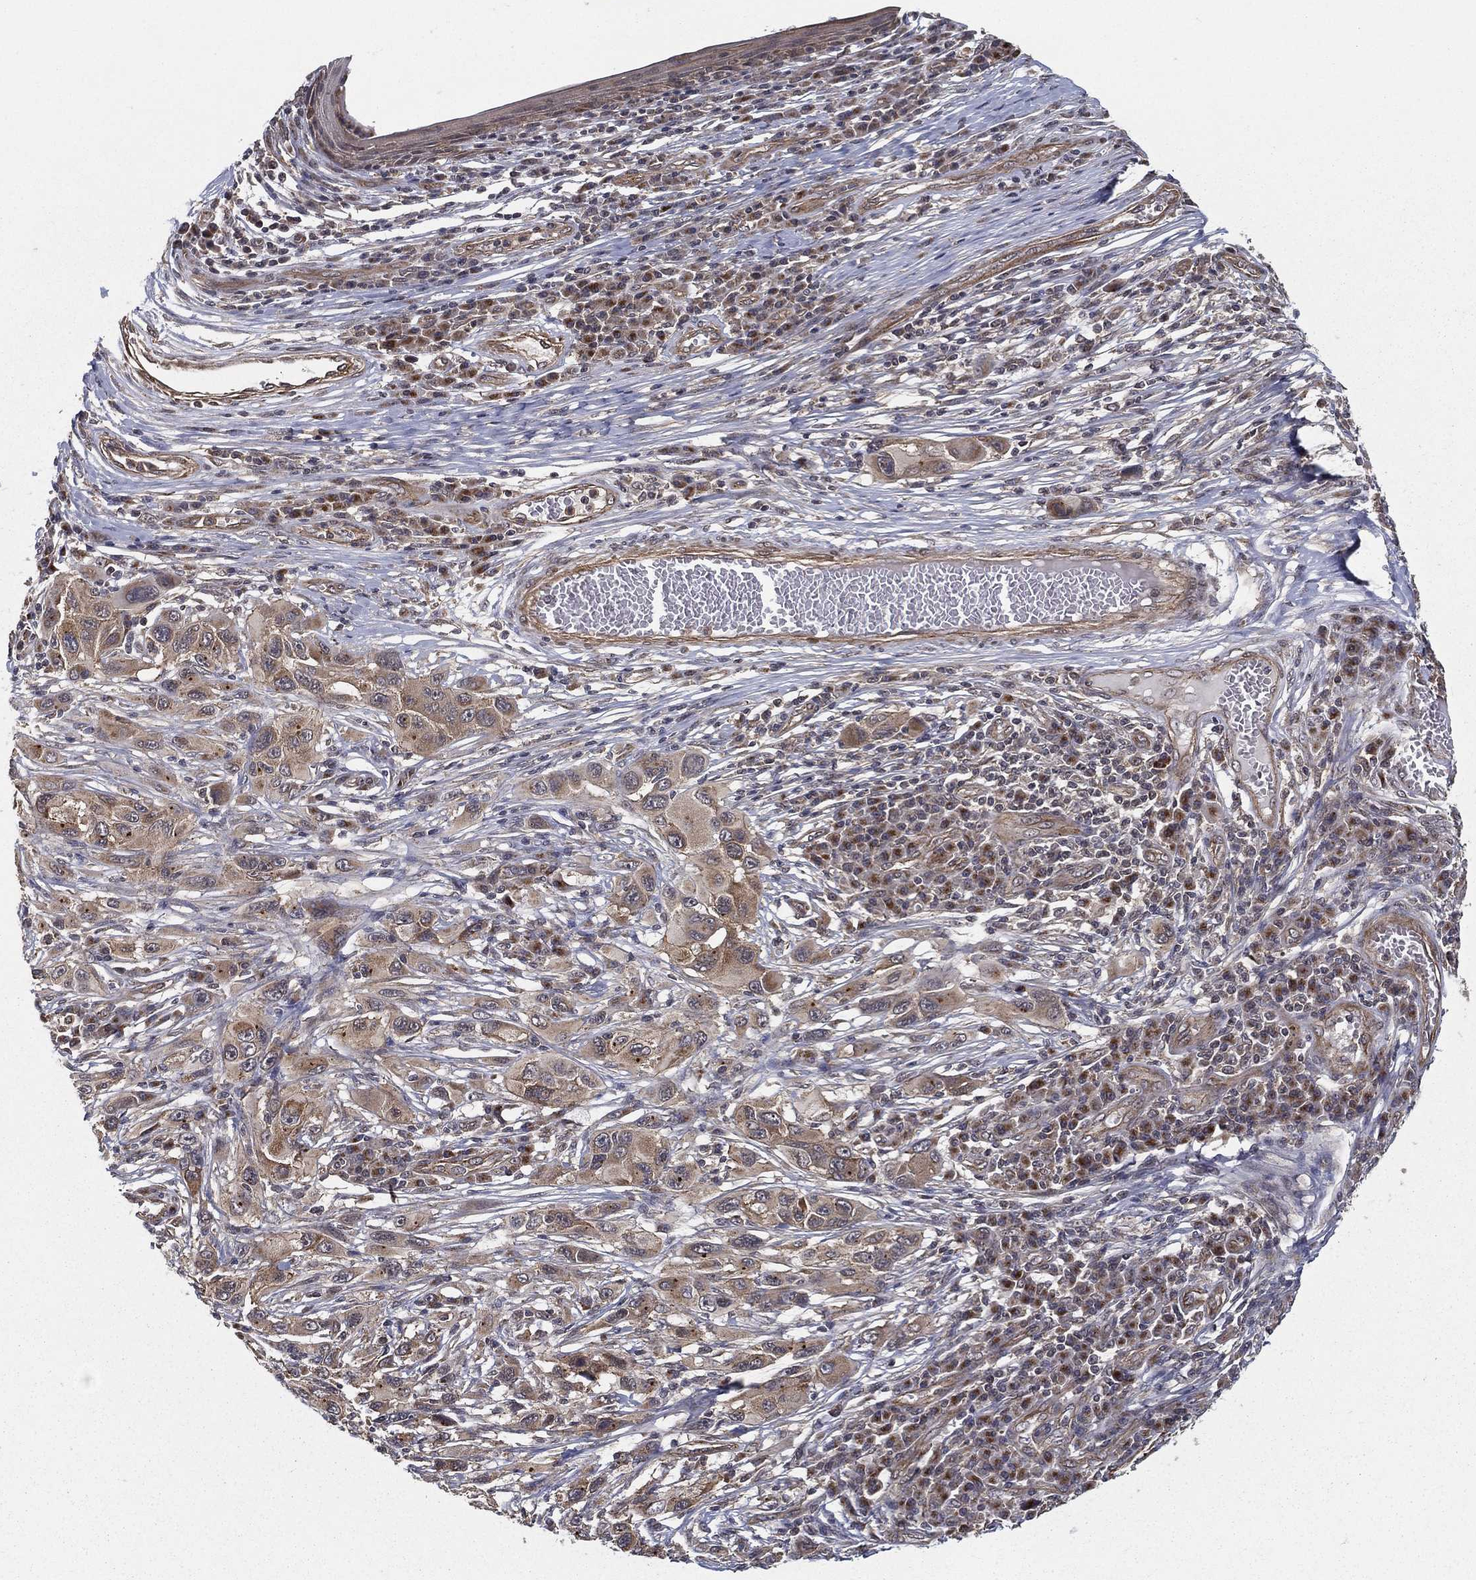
{"staining": {"intensity": "moderate", "quantity": "<25%", "location": "cytoplasmic/membranous"}, "tissue": "melanoma", "cell_type": "Tumor cells", "image_type": "cancer", "snomed": [{"axis": "morphology", "description": "Malignant melanoma, NOS"}, {"axis": "topography", "description": "Skin"}], "caption": "High-magnification brightfield microscopy of malignant melanoma stained with DAB (3,3'-diaminobenzidine) (brown) and counterstained with hematoxylin (blue). tumor cells exhibit moderate cytoplasmic/membranous positivity is present in approximately<25% of cells.", "gene": "UACA", "patient": {"sex": "male", "age": 53}}